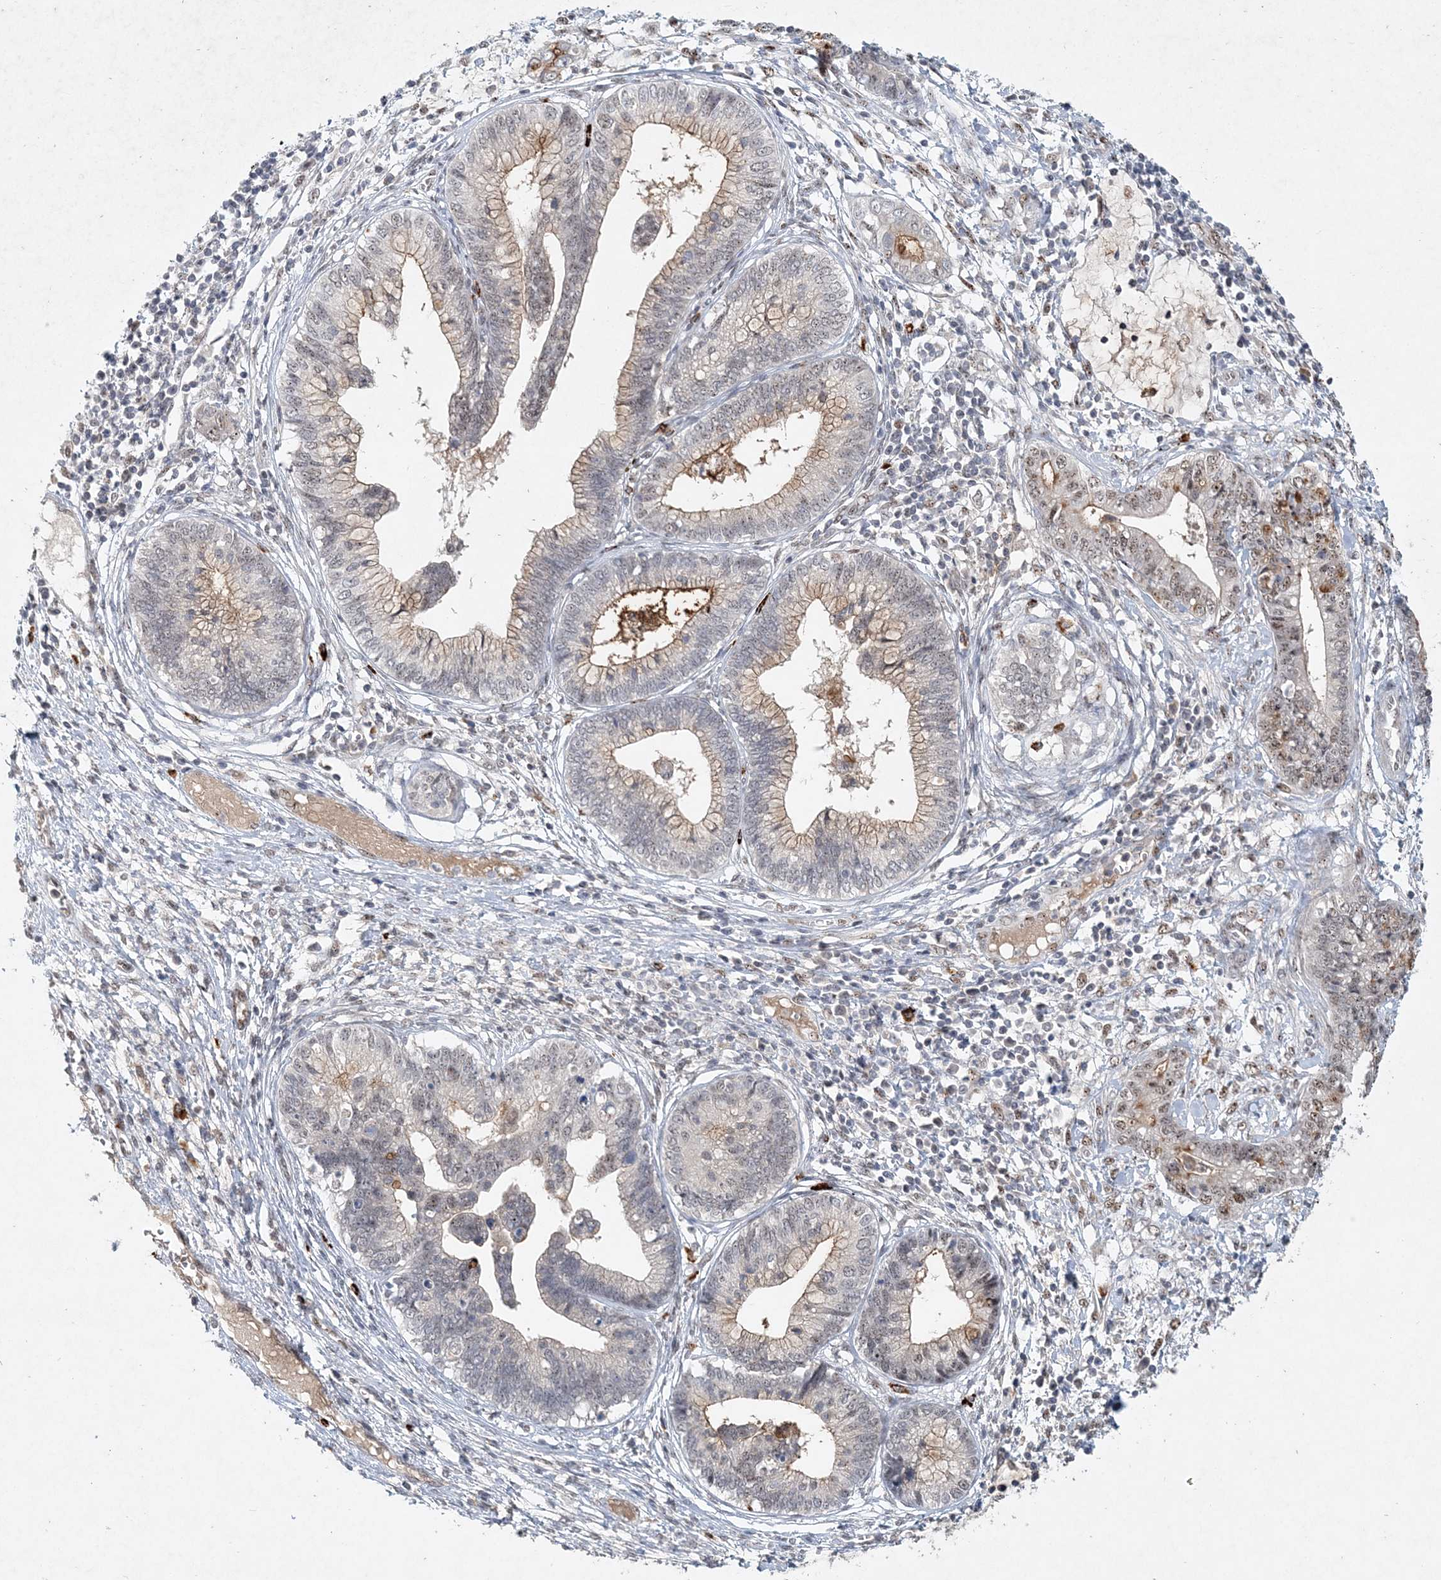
{"staining": {"intensity": "moderate", "quantity": "<25%", "location": "cytoplasmic/membranous"}, "tissue": "cervical cancer", "cell_type": "Tumor cells", "image_type": "cancer", "snomed": [{"axis": "morphology", "description": "Adenocarcinoma, NOS"}, {"axis": "topography", "description": "Cervix"}], "caption": "IHC staining of adenocarcinoma (cervical), which shows low levels of moderate cytoplasmic/membranous expression in about <25% of tumor cells indicating moderate cytoplasmic/membranous protein expression. The staining was performed using DAB (3,3'-diaminobenzidine) (brown) for protein detection and nuclei were counterstained in hematoxylin (blue).", "gene": "GIN1", "patient": {"sex": "female", "age": 44}}